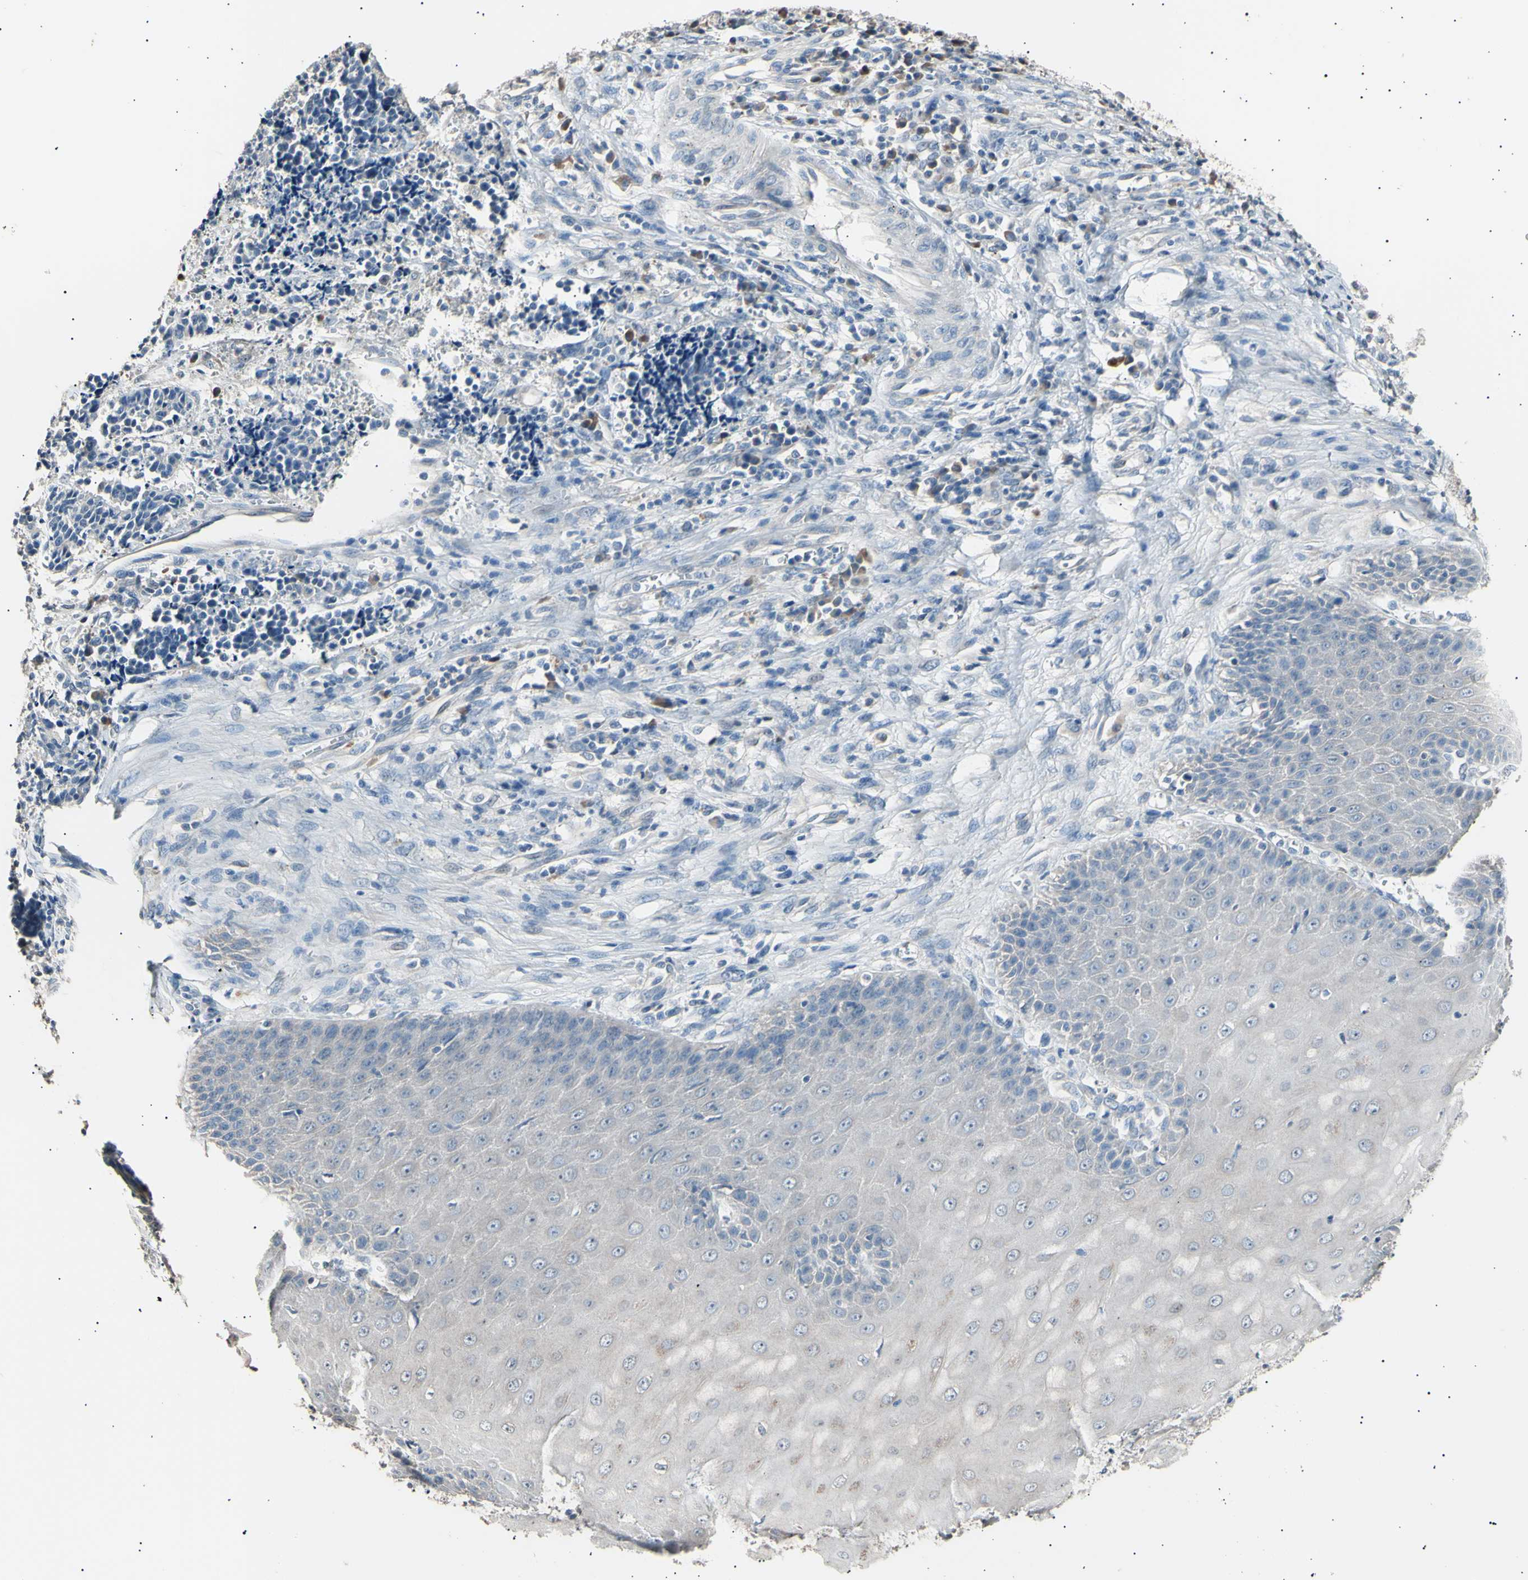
{"staining": {"intensity": "negative", "quantity": "none", "location": "none"}, "tissue": "cervical cancer", "cell_type": "Tumor cells", "image_type": "cancer", "snomed": [{"axis": "morphology", "description": "Squamous cell carcinoma, NOS"}, {"axis": "topography", "description": "Cervix"}], "caption": "An immunohistochemistry (IHC) micrograph of cervical squamous cell carcinoma is shown. There is no staining in tumor cells of cervical squamous cell carcinoma.", "gene": "LDLR", "patient": {"sex": "female", "age": 35}}